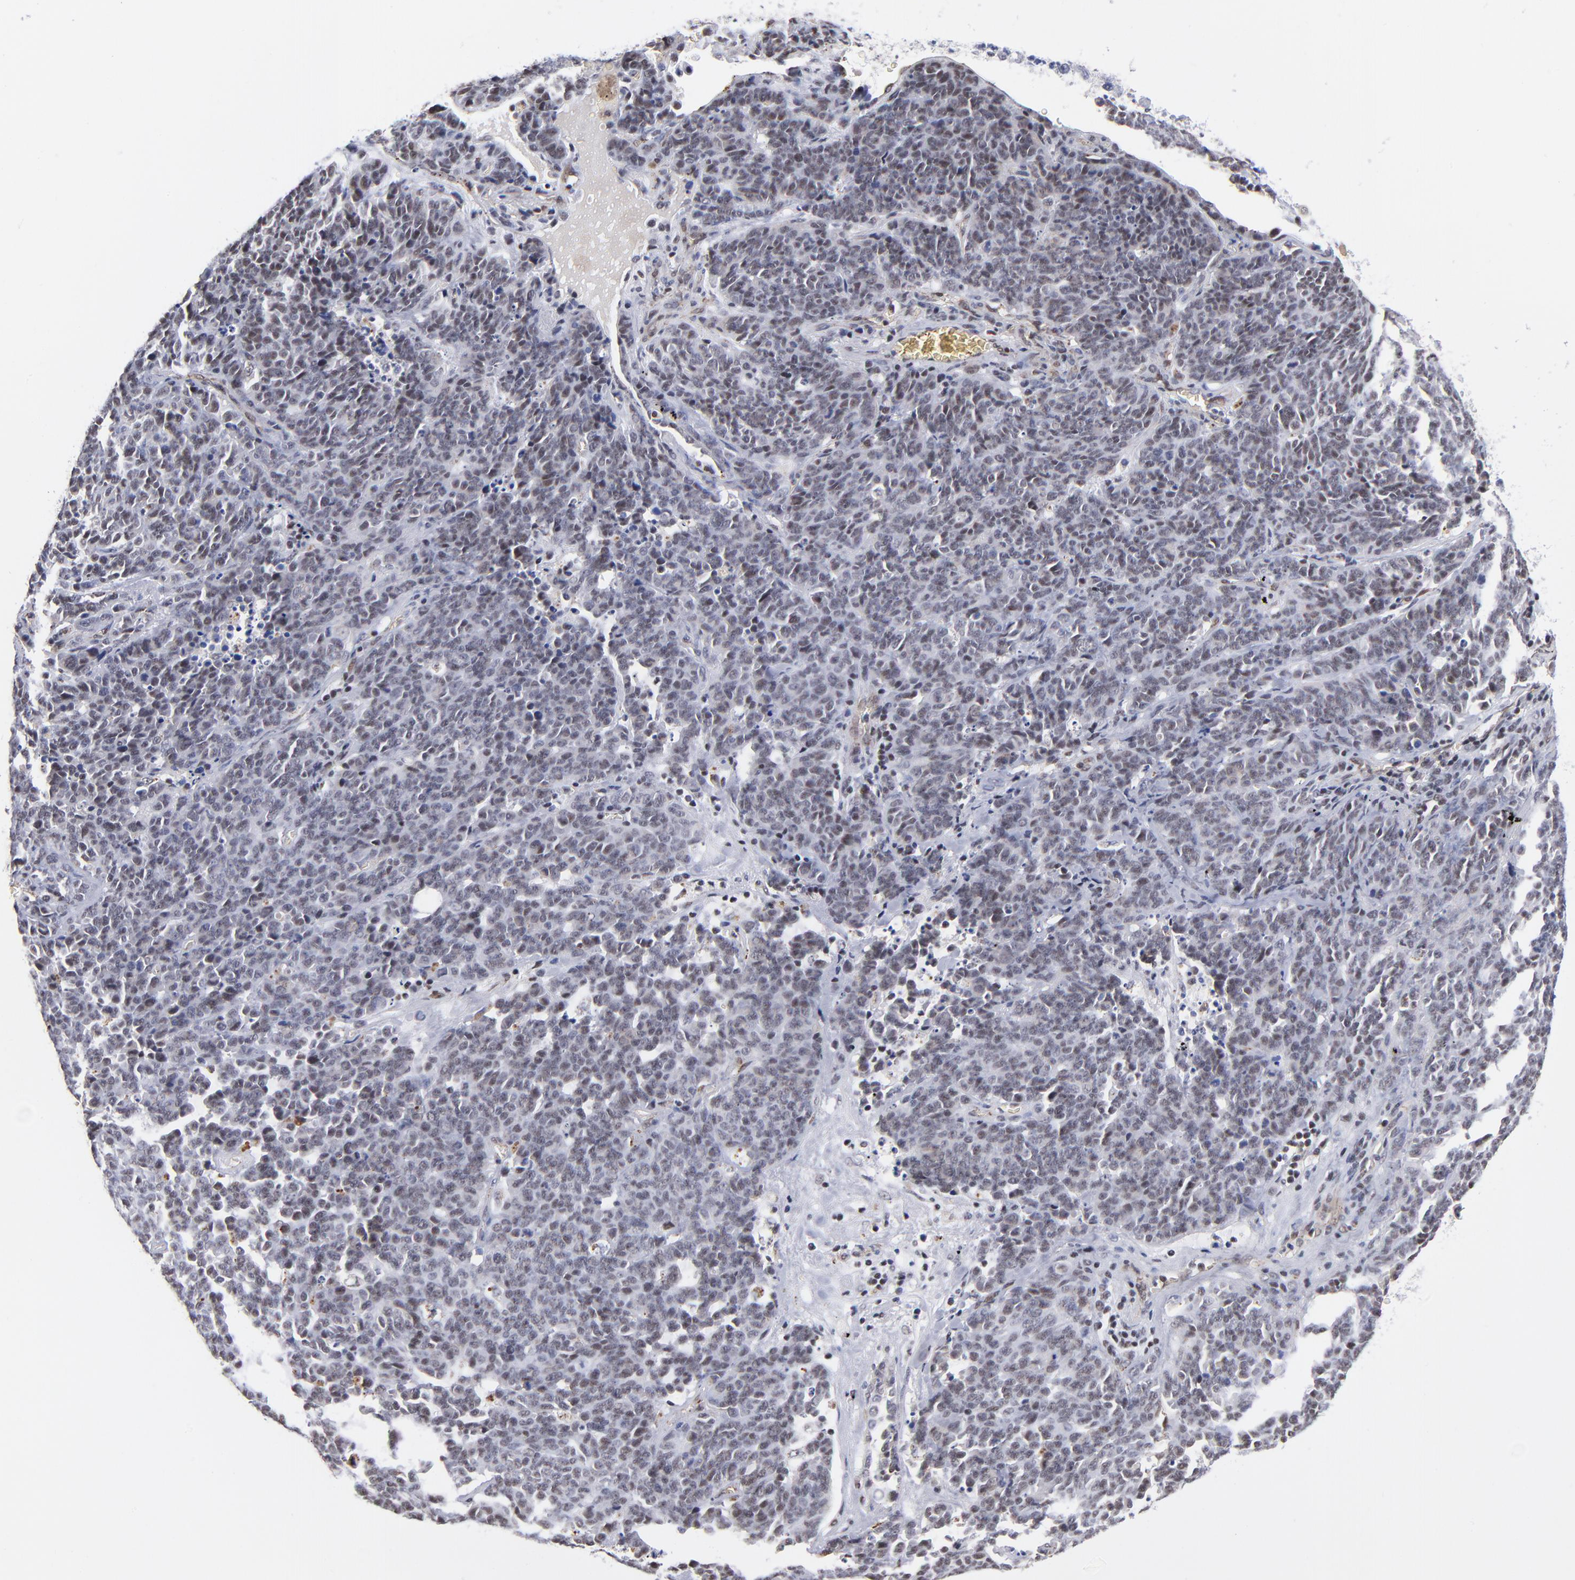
{"staining": {"intensity": "weak", "quantity": "<25%", "location": "nuclear"}, "tissue": "lung cancer", "cell_type": "Tumor cells", "image_type": "cancer", "snomed": [{"axis": "morphology", "description": "Neoplasm, malignant, NOS"}, {"axis": "topography", "description": "Lung"}], "caption": "IHC photomicrograph of neoplastic tissue: human lung cancer stained with DAB demonstrates no significant protein staining in tumor cells.", "gene": "GABPA", "patient": {"sex": "female", "age": 58}}